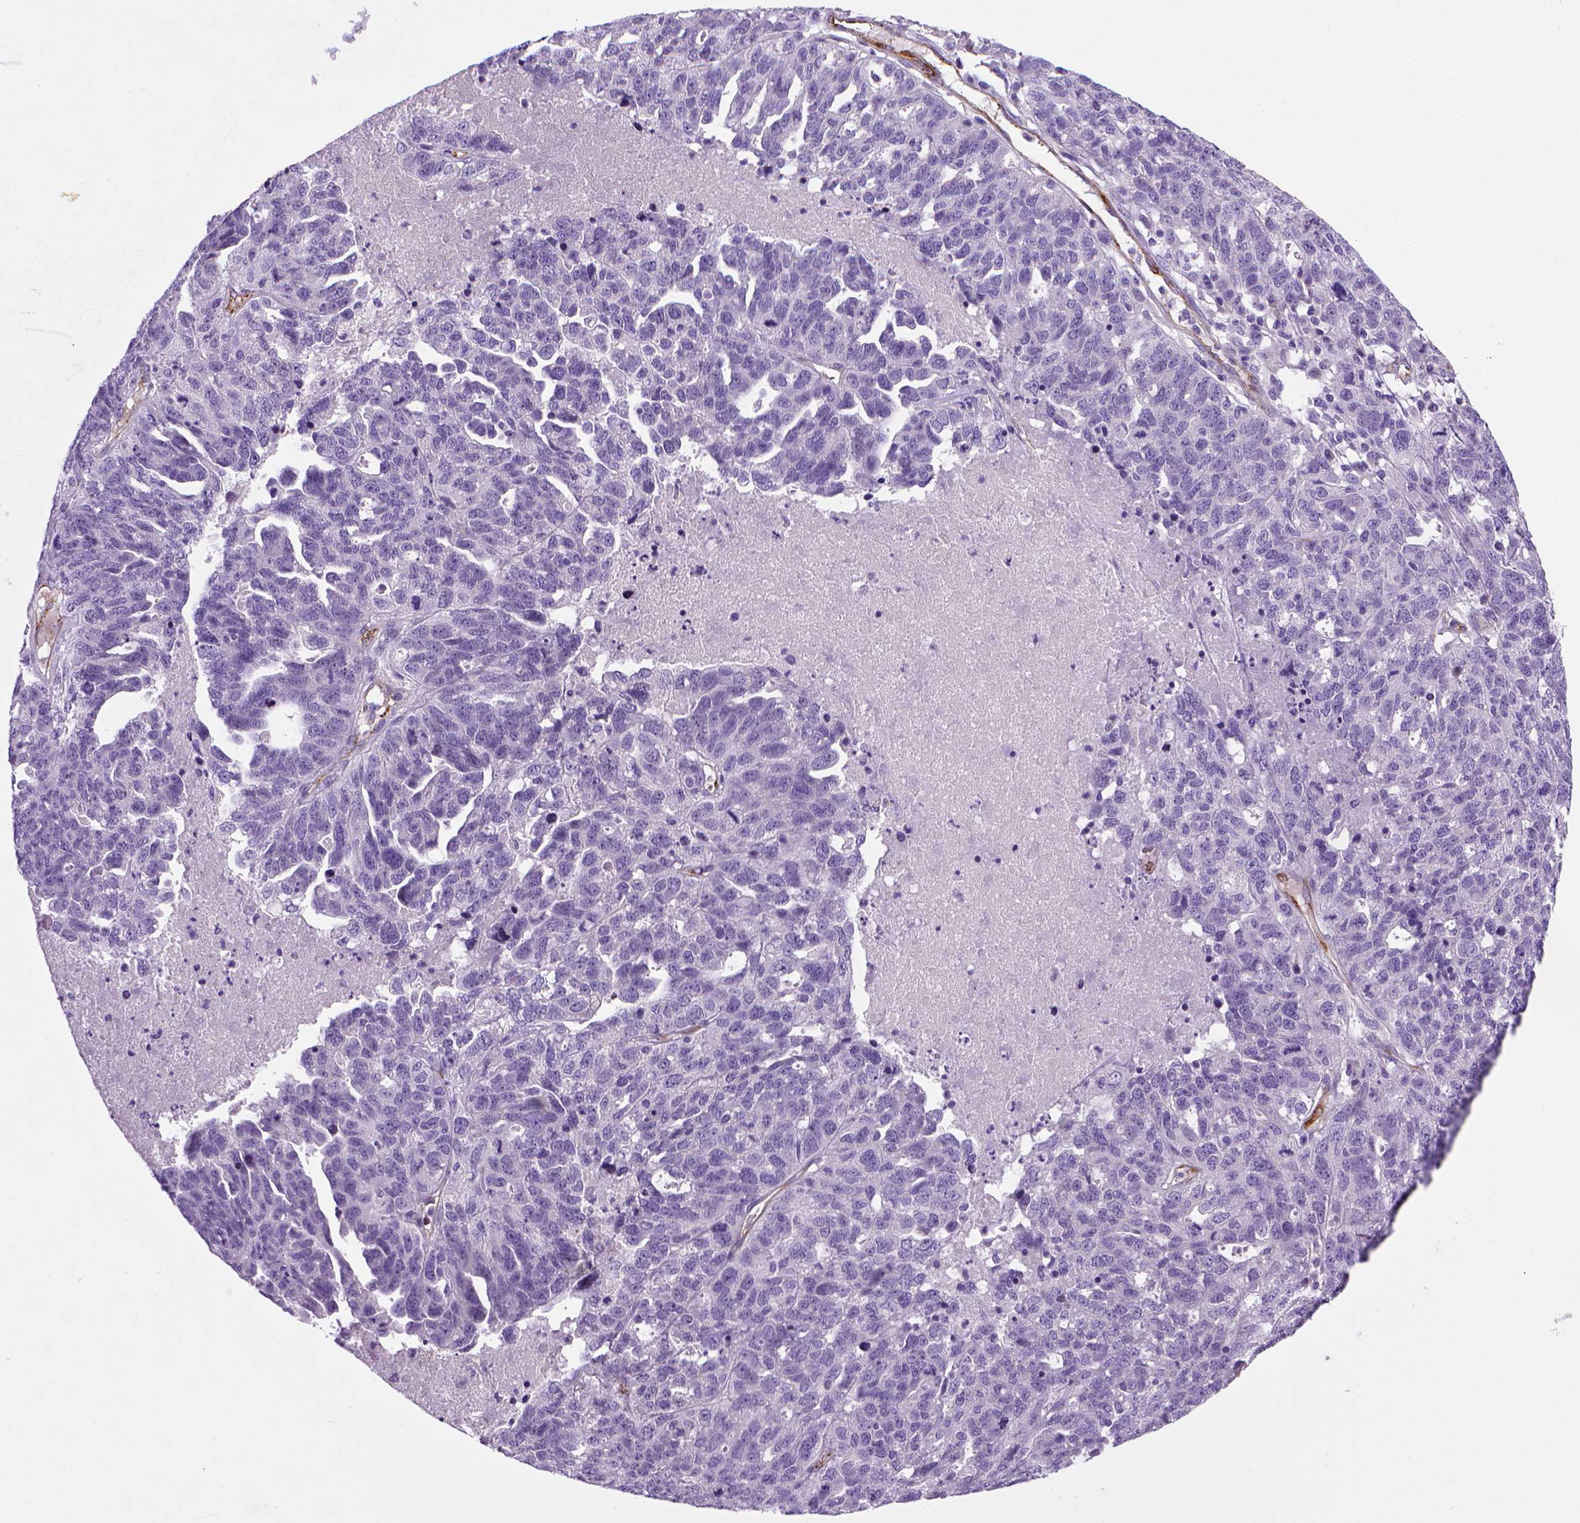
{"staining": {"intensity": "negative", "quantity": "none", "location": "none"}, "tissue": "ovarian cancer", "cell_type": "Tumor cells", "image_type": "cancer", "snomed": [{"axis": "morphology", "description": "Cystadenocarcinoma, serous, NOS"}, {"axis": "topography", "description": "Ovary"}], "caption": "The image displays no staining of tumor cells in ovarian cancer (serous cystadenocarcinoma).", "gene": "VWF", "patient": {"sex": "female", "age": 71}}